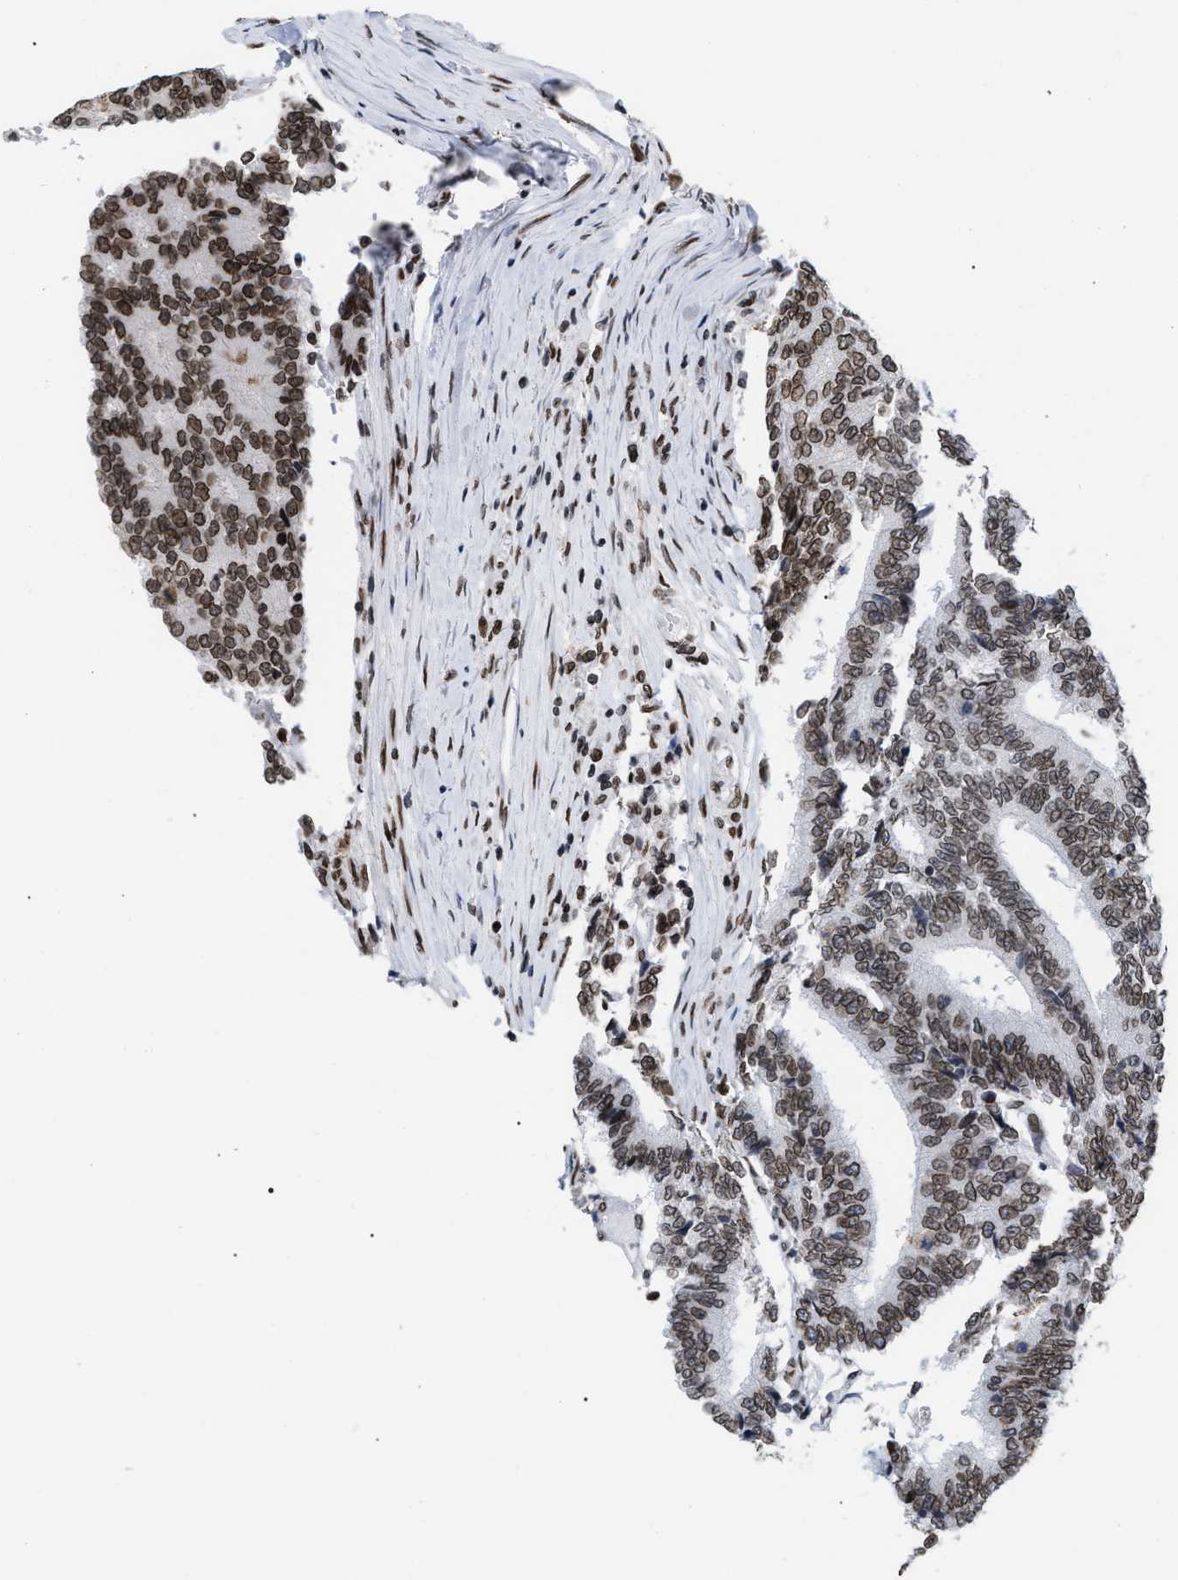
{"staining": {"intensity": "strong", "quantity": ">75%", "location": "cytoplasmic/membranous,nuclear"}, "tissue": "prostate cancer", "cell_type": "Tumor cells", "image_type": "cancer", "snomed": [{"axis": "morphology", "description": "Normal tissue, NOS"}, {"axis": "morphology", "description": "Adenocarcinoma, High grade"}, {"axis": "topography", "description": "Prostate"}, {"axis": "topography", "description": "Seminal veicle"}], "caption": "A brown stain labels strong cytoplasmic/membranous and nuclear expression of a protein in human prostate cancer tumor cells.", "gene": "TPR", "patient": {"sex": "male", "age": 55}}